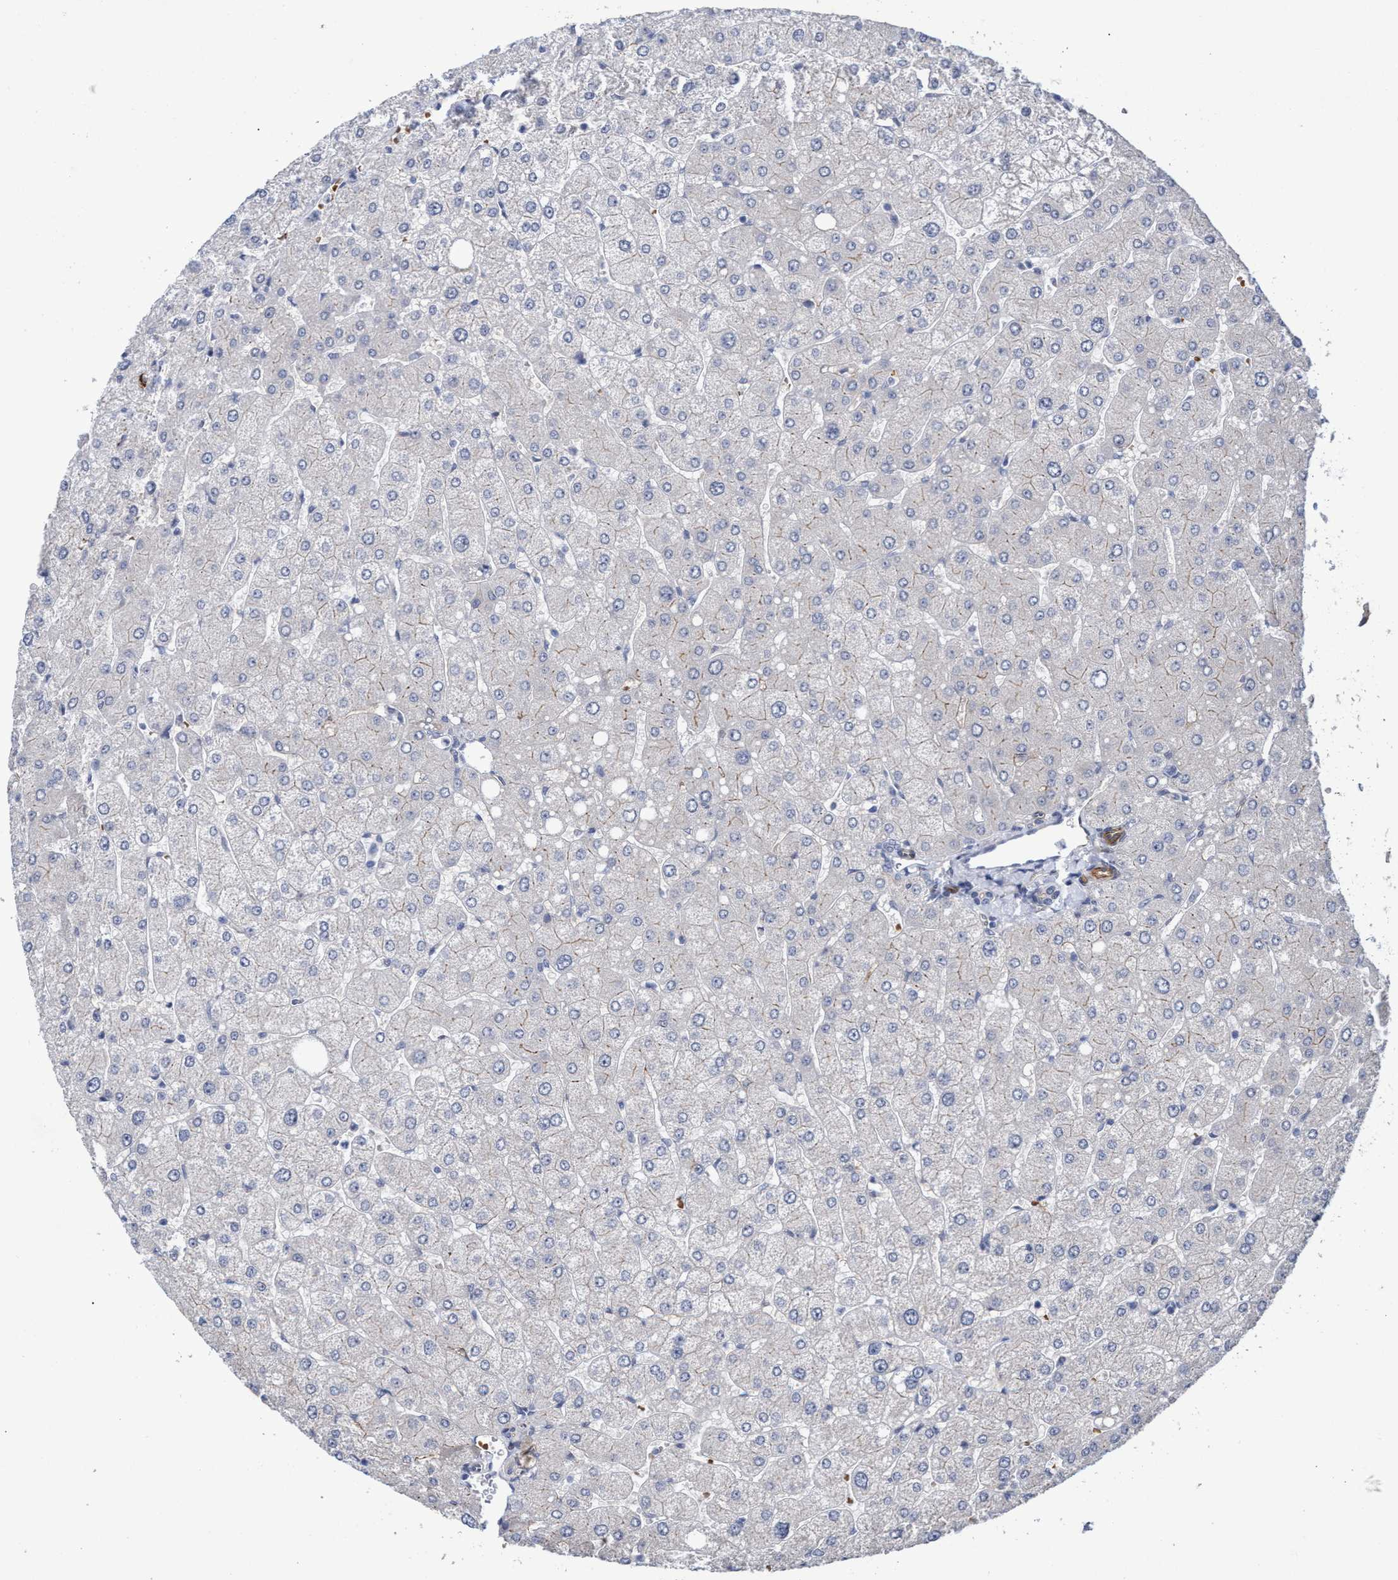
{"staining": {"intensity": "negative", "quantity": "none", "location": "none"}, "tissue": "liver", "cell_type": "Cholangiocytes", "image_type": "normal", "snomed": [{"axis": "morphology", "description": "Normal tissue, NOS"}, {"axis": "topography", "description": "Liver"}], "caption": "Immunohistochemistry histopathology image of normal human liver stained for a protein (brown), which demonstrates no staining in cholangiocytes.", "gene": "ZNF750", "patient": {"sex": "male", "age": 55}}